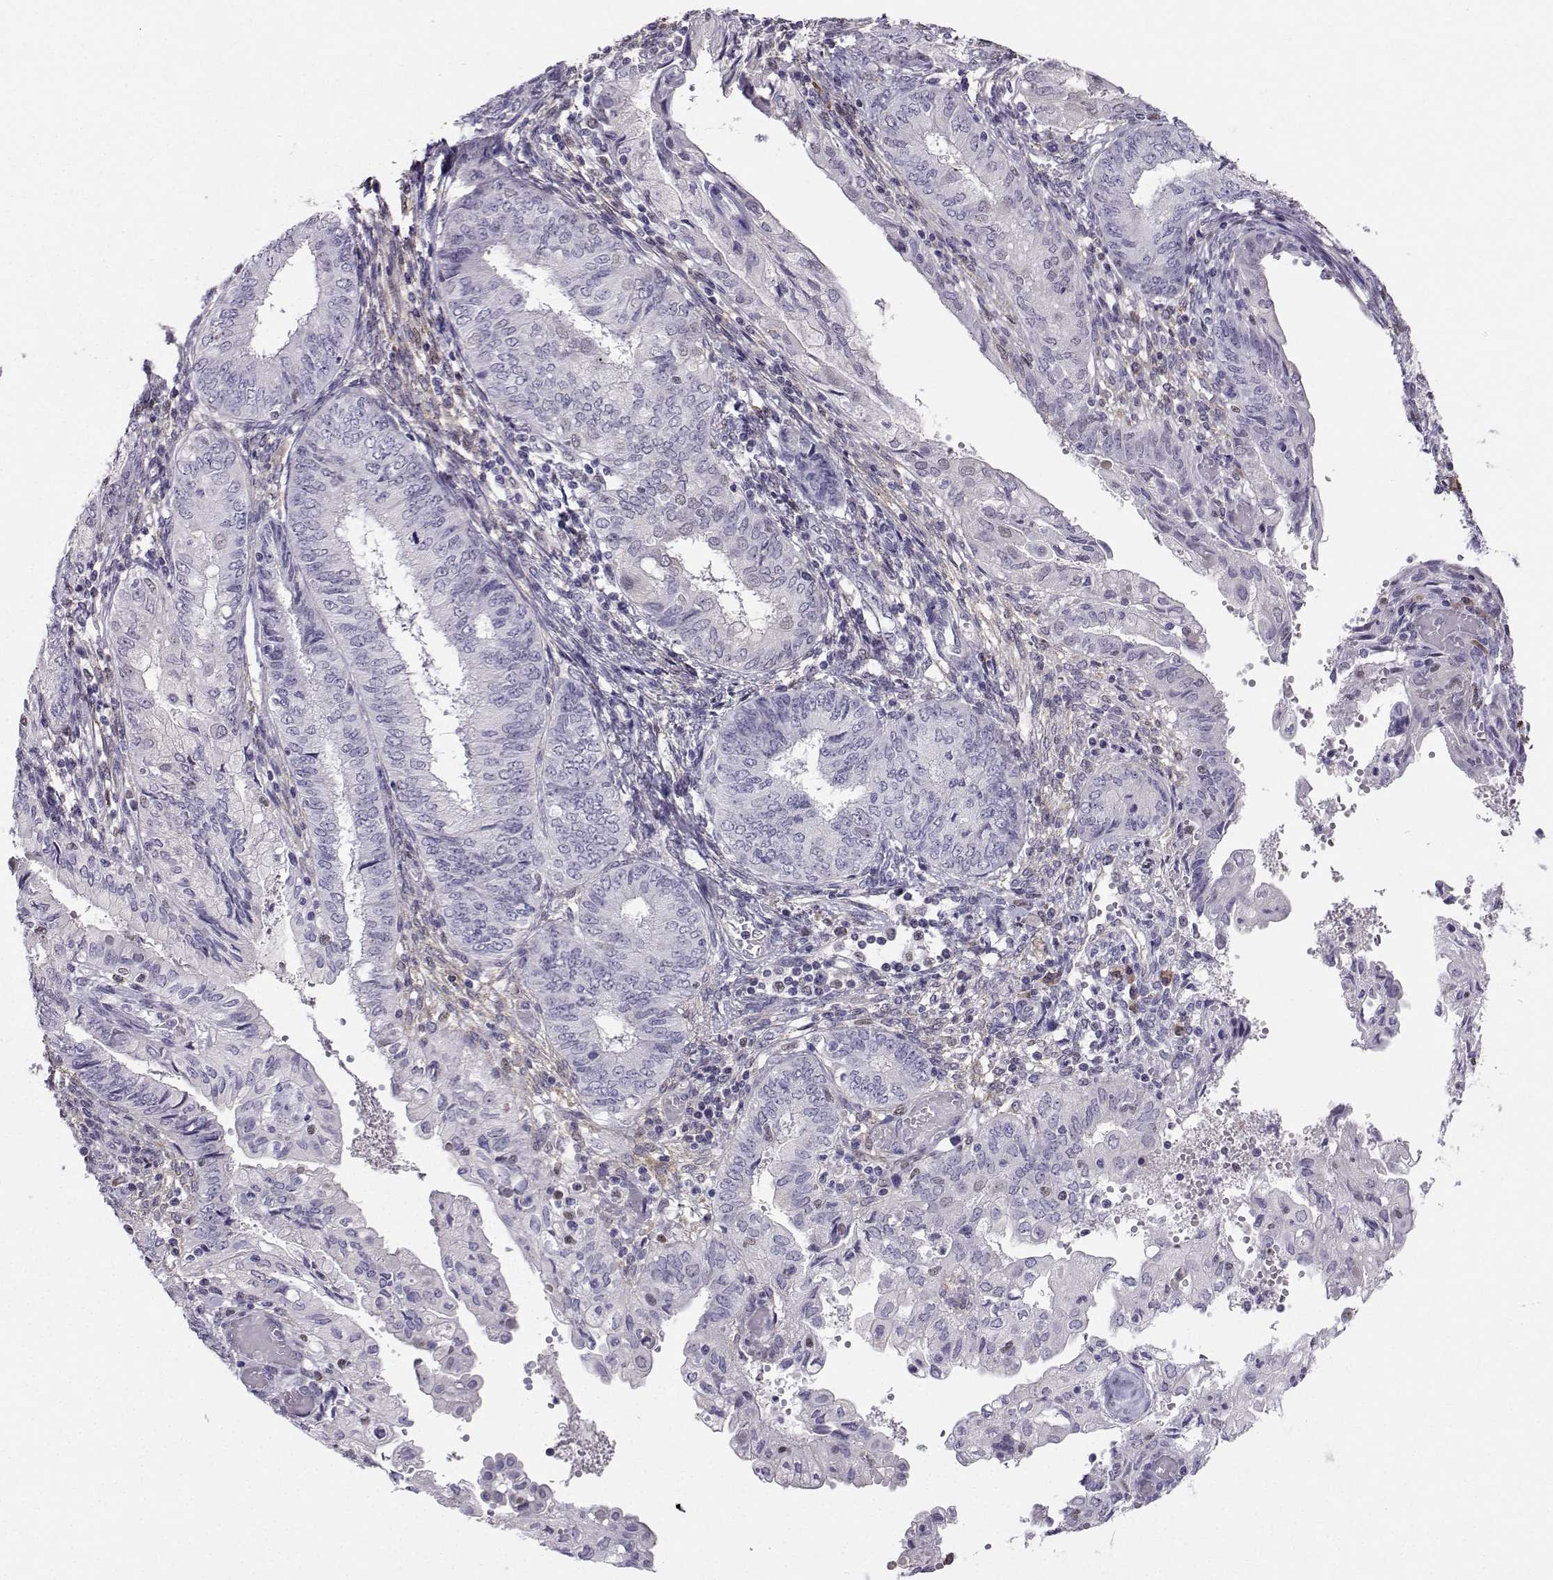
{"staining": {"intensity": "negative", "quantity": "none", "location": "none"}, "tissue": "endometrial cancer", "cell_type": "Tumor cells", "image_type": "cancer", "snomed": [{"axis": "morphology", "description": "Adenocarcinoma, NOS"}, {"axis": "topography", "description": "Endometrium"}], "caption": "This is a image of immunohistochemistry staining of adenocarcinoma (endometrial), which shows no positivity in tumor cells.", "gene": "DCLK3", "patient": {"sex": "female", "age": 68}}